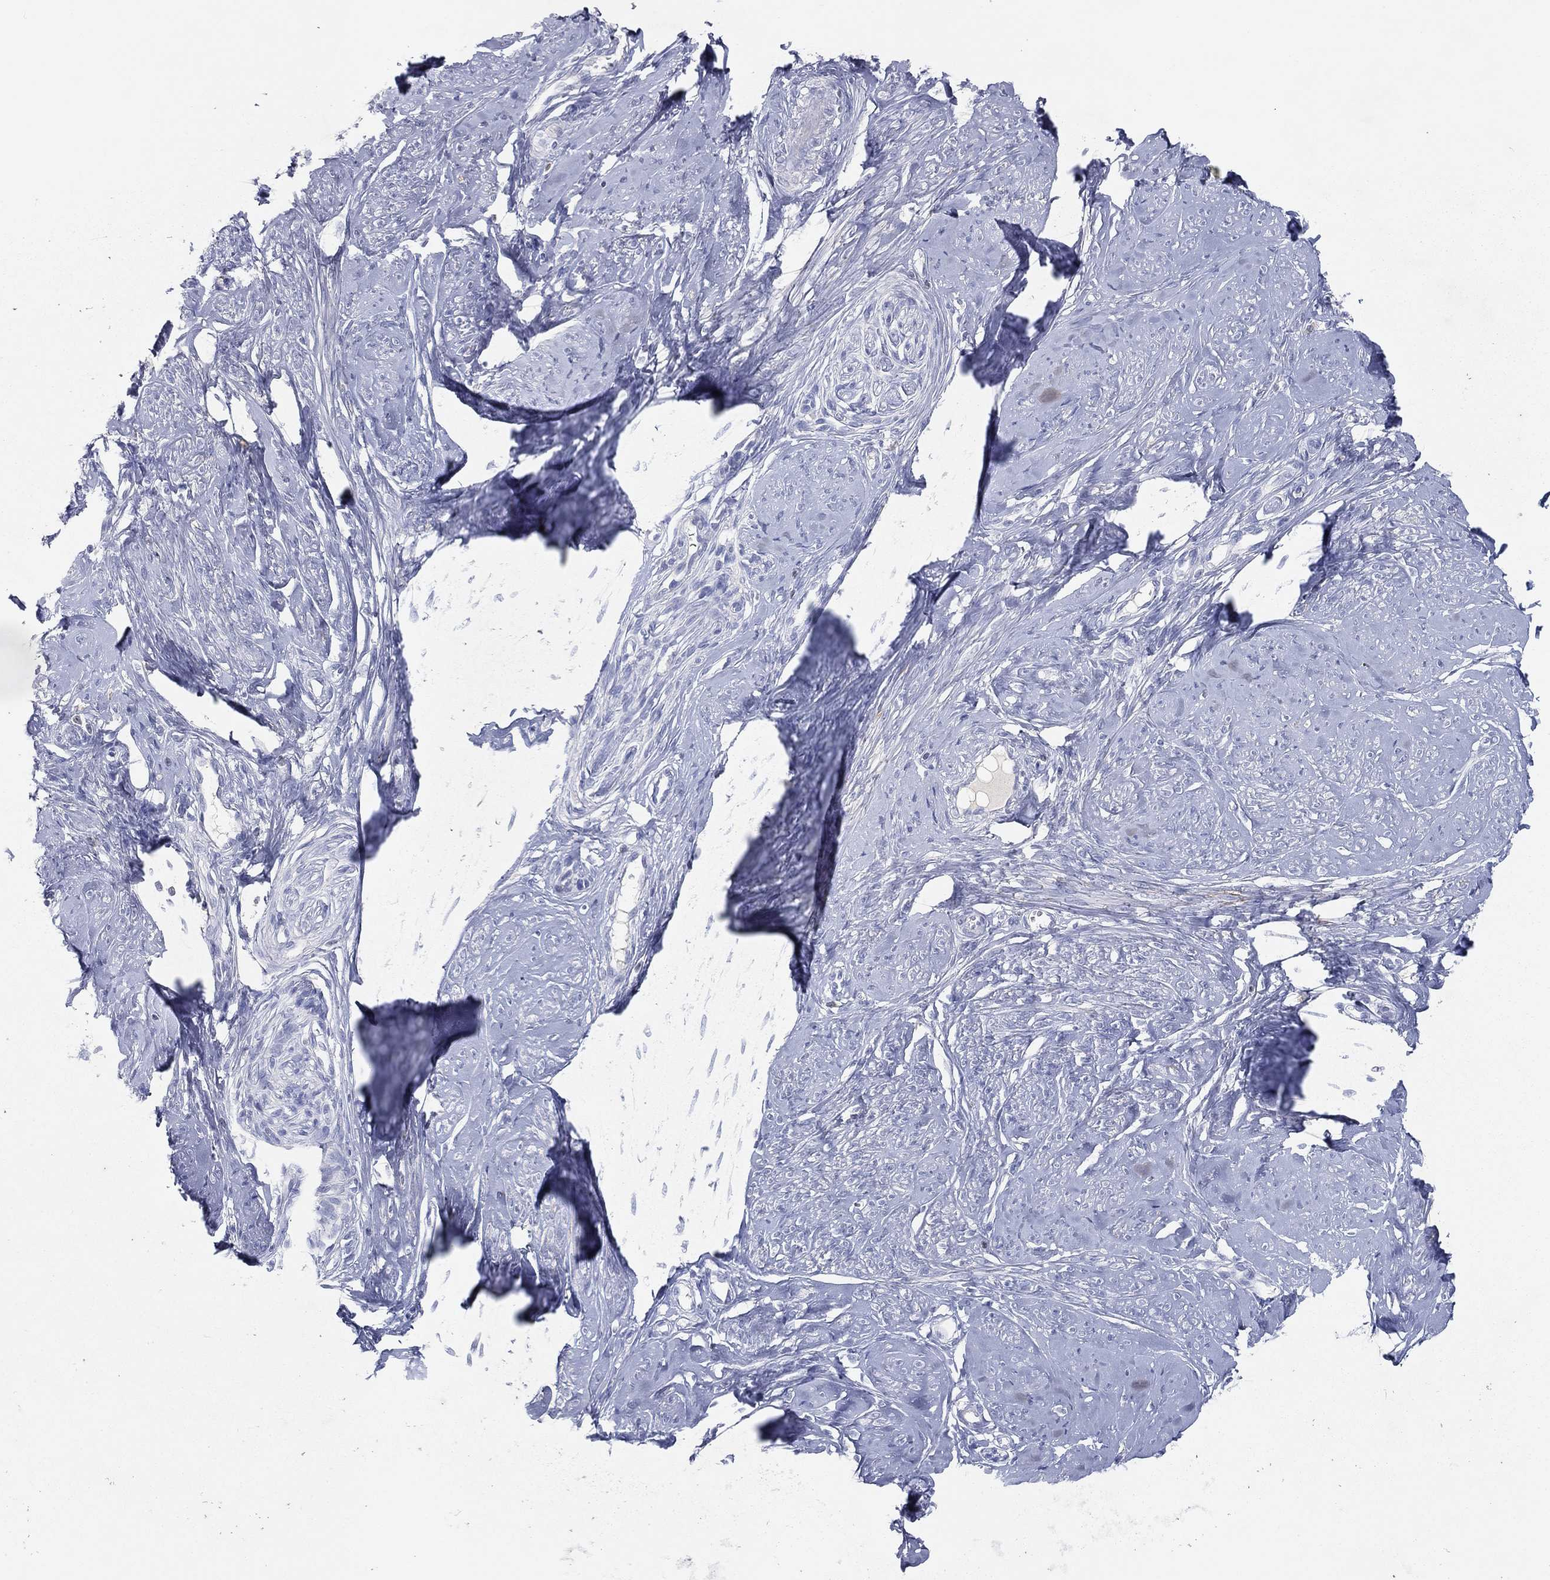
{"staining": {"intensity": "negative", "quantity": "none", "location": "none"}, "tissue": "smooth muscle", "cell_type": "Smooth muscle cells", "image_type": "normal", "snomed": [{"axis": "morphology", "description": "Normal tissue, NOS"}, {"axis": "topography", "description": "Smooth muscle"}], "caption": "Protein analysis of unremarkable smooth muscle exhibits no significant positivity in smooth muscle cells.", "gene": "CPT1B", "patient": {"sex": "female", "age": 48}}